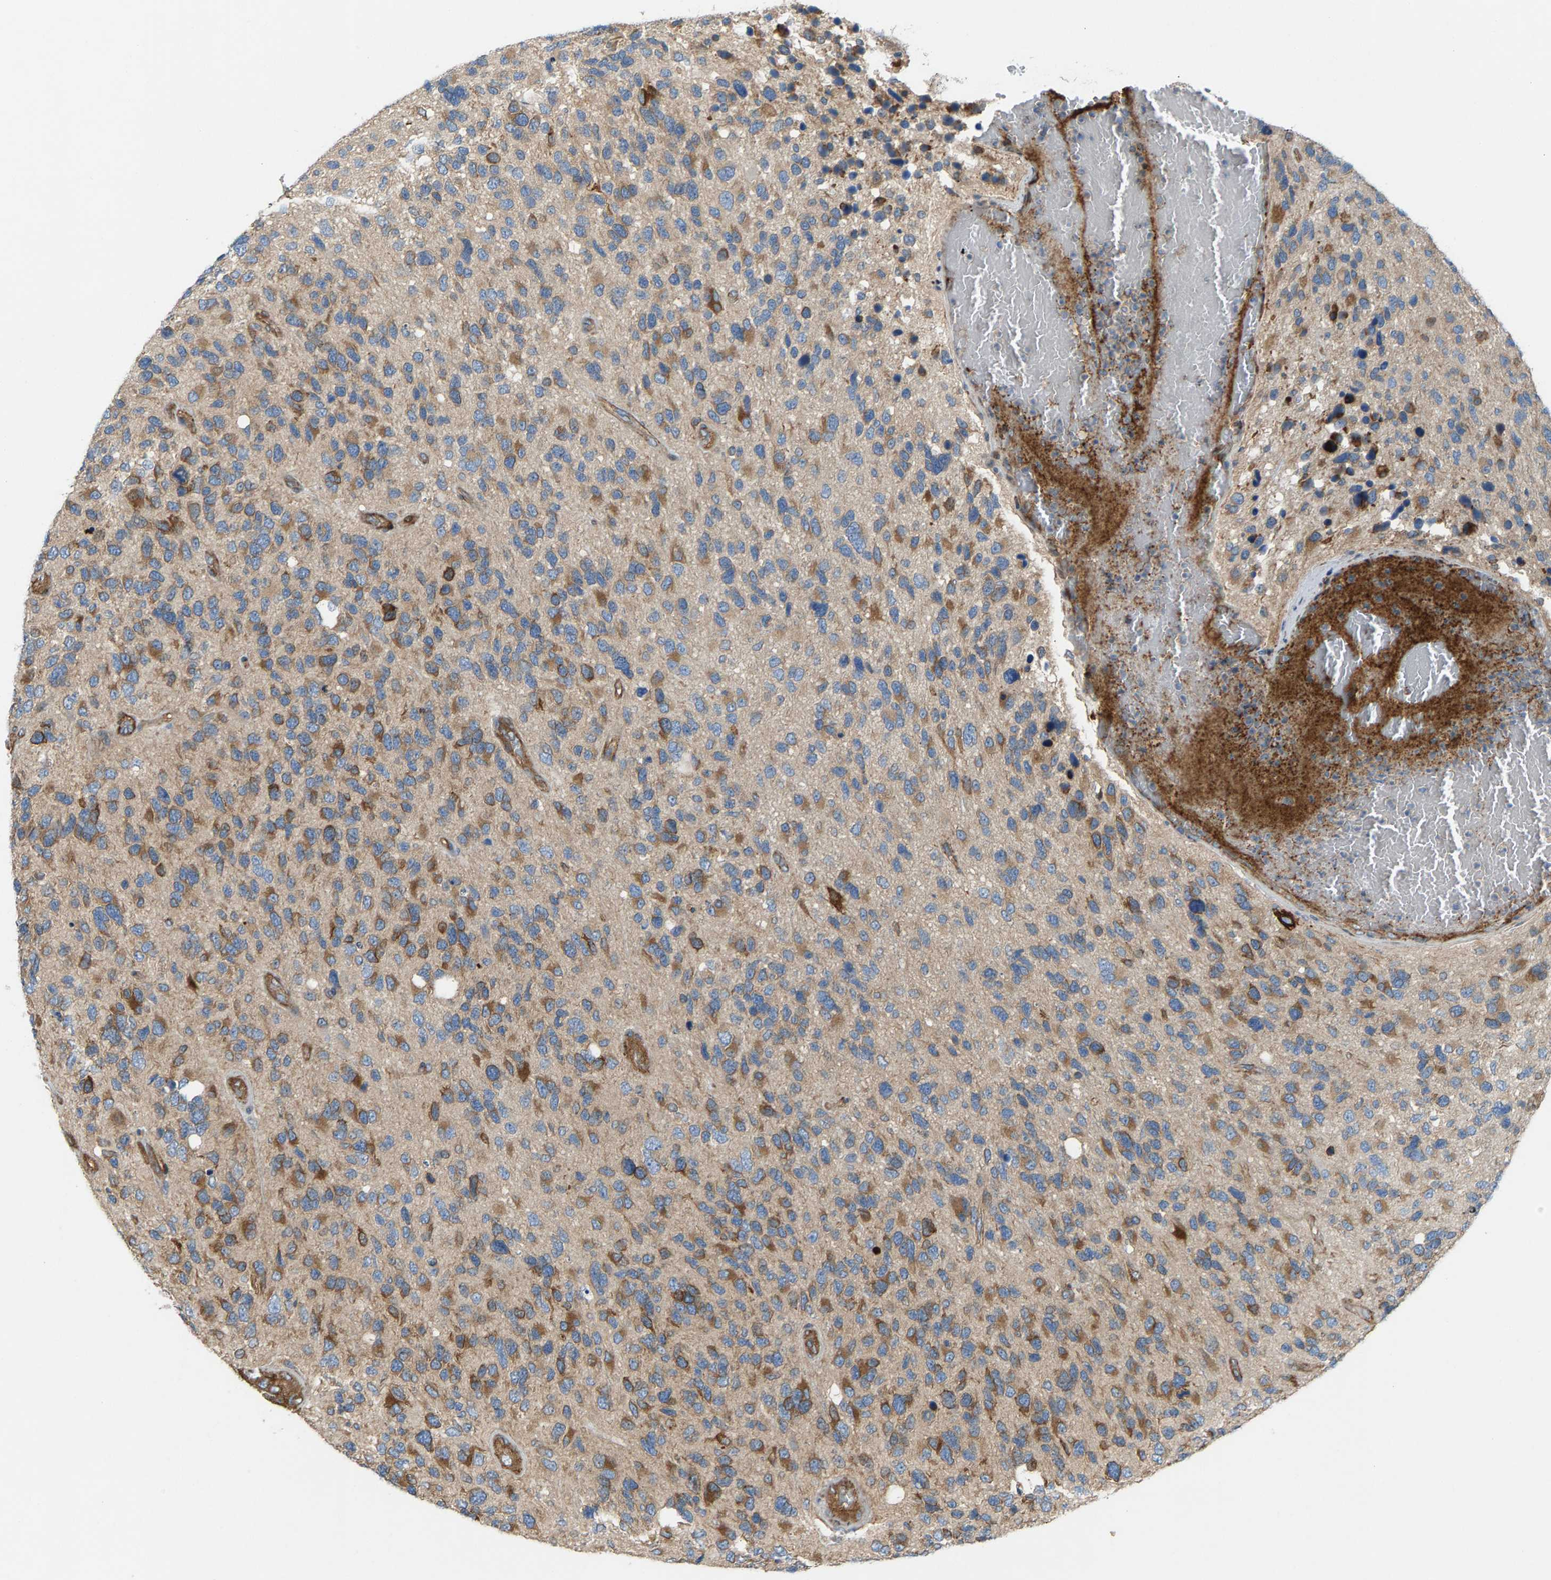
{"staining": {"intensity": "moderate", "quantity": ">75%", "location": "cytoplasmic/membranous"}, "tissue": "glioma", "cell_type": "Tumor cells", "image_type": "cancer", "snomed": [{"axis": "morphology", "description": "Glioma, malignant, High grade"}, {"axis": "topography", "description": "Brain"}], "caption": "Glioma stained with a protein marker reveals moderate staining in tumor cells.", "gene": "PDCL", "patient": {"sex": "female", "age": 58}}